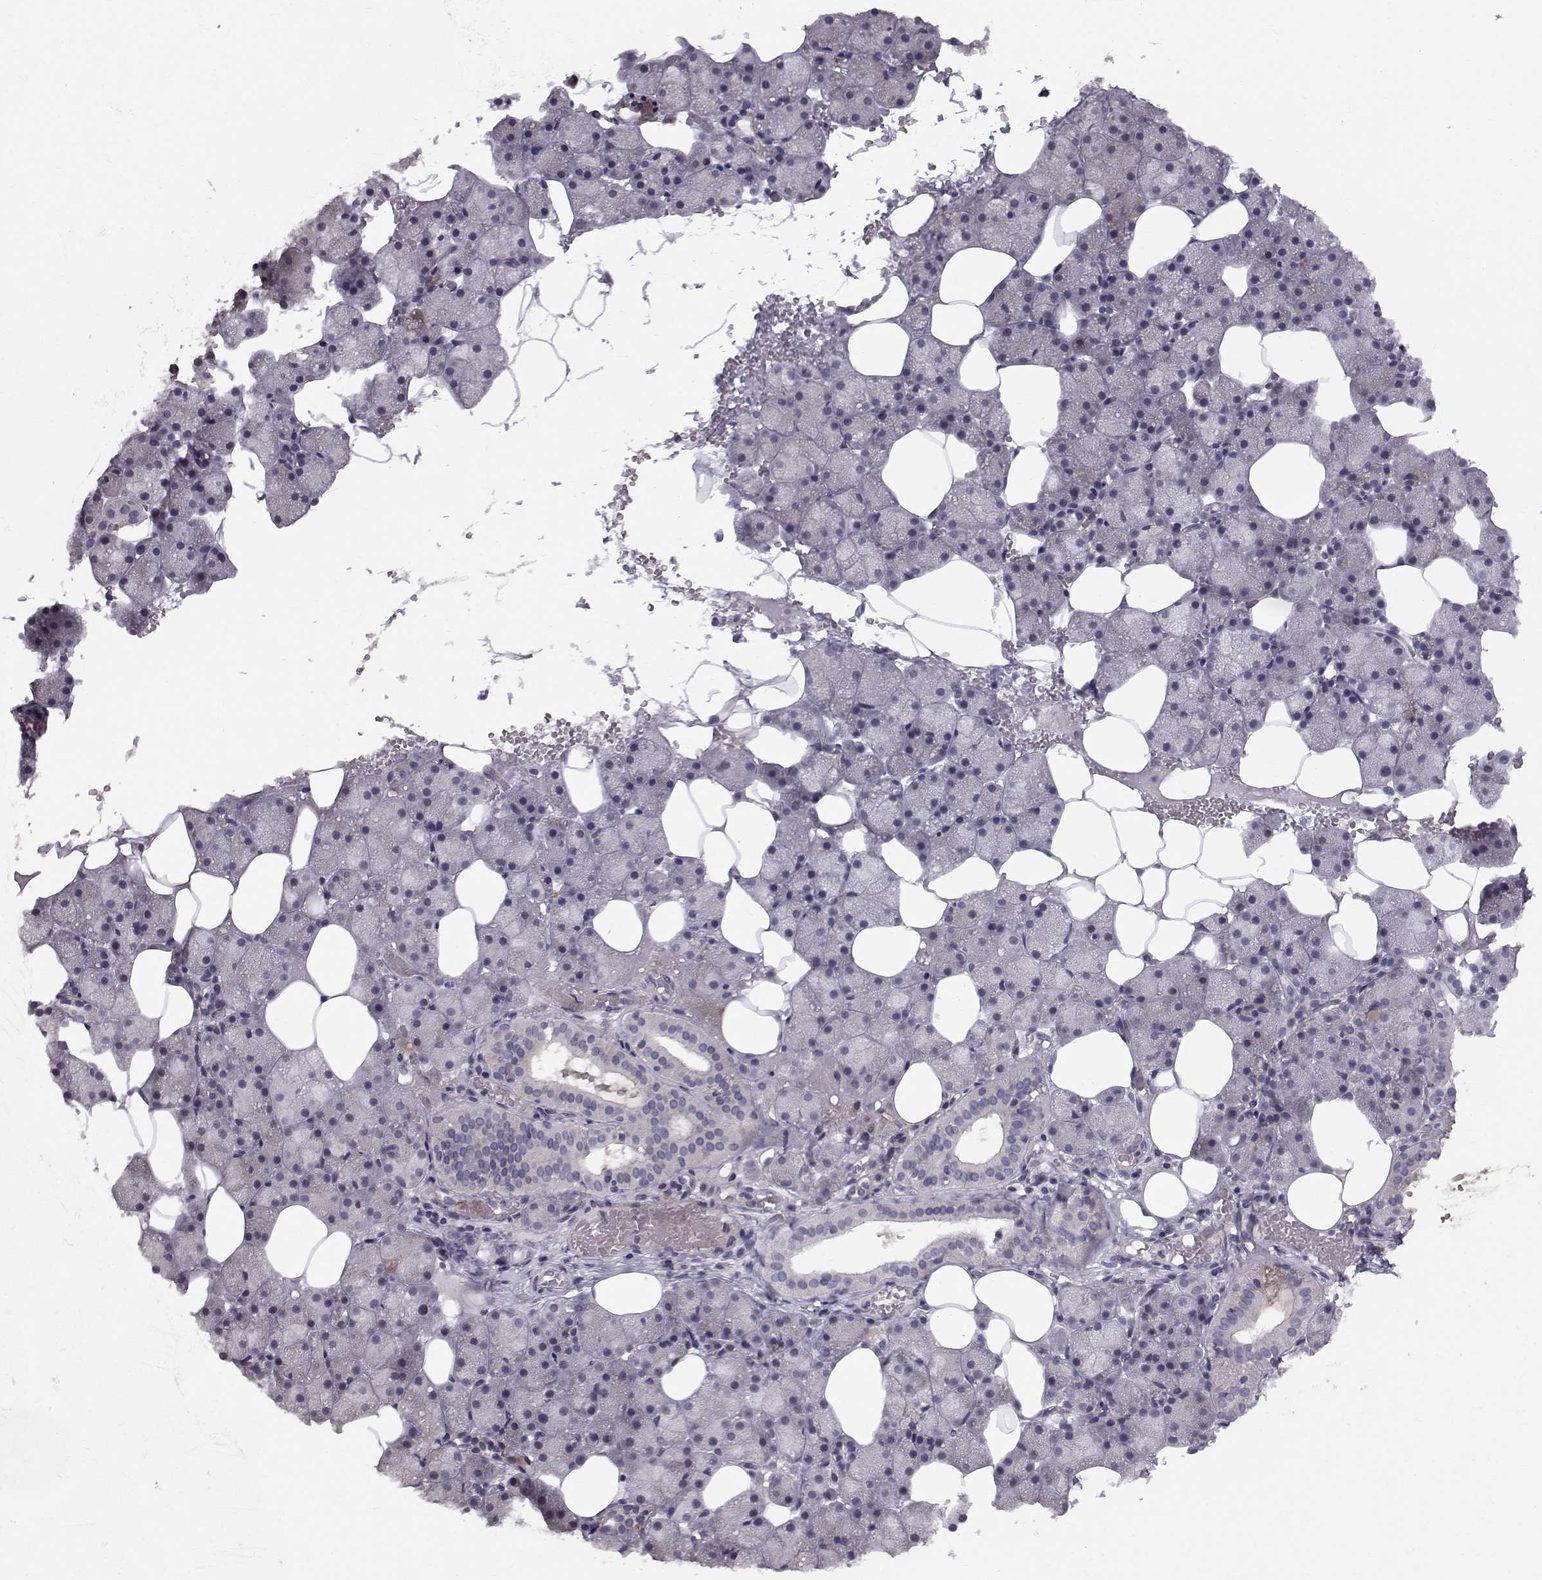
{"staining": {"intensity": "negative", "quantity": "none", "location": "none"}, "tissue": "salivary gland", "cell_type": "Glandular cells", "image_type": "normal", "snomed": [{"axis": "morphology", "description": "Normal tissue, NOS"}, {"axis": "topography", "description": "Salivary gland"}], "caption": "Protein analysis of benign salivary gland demonstrates no significant positivity in glandular cells. (Stains: DAB (3,3'-diaminobenzidine) immunohistochemistry with hematoxylin counter stain, Microscopy: brightfield microscopy at high magnification).", "gene": "HSP90AB1", "patient": {"sex": "male", "age": 38}}